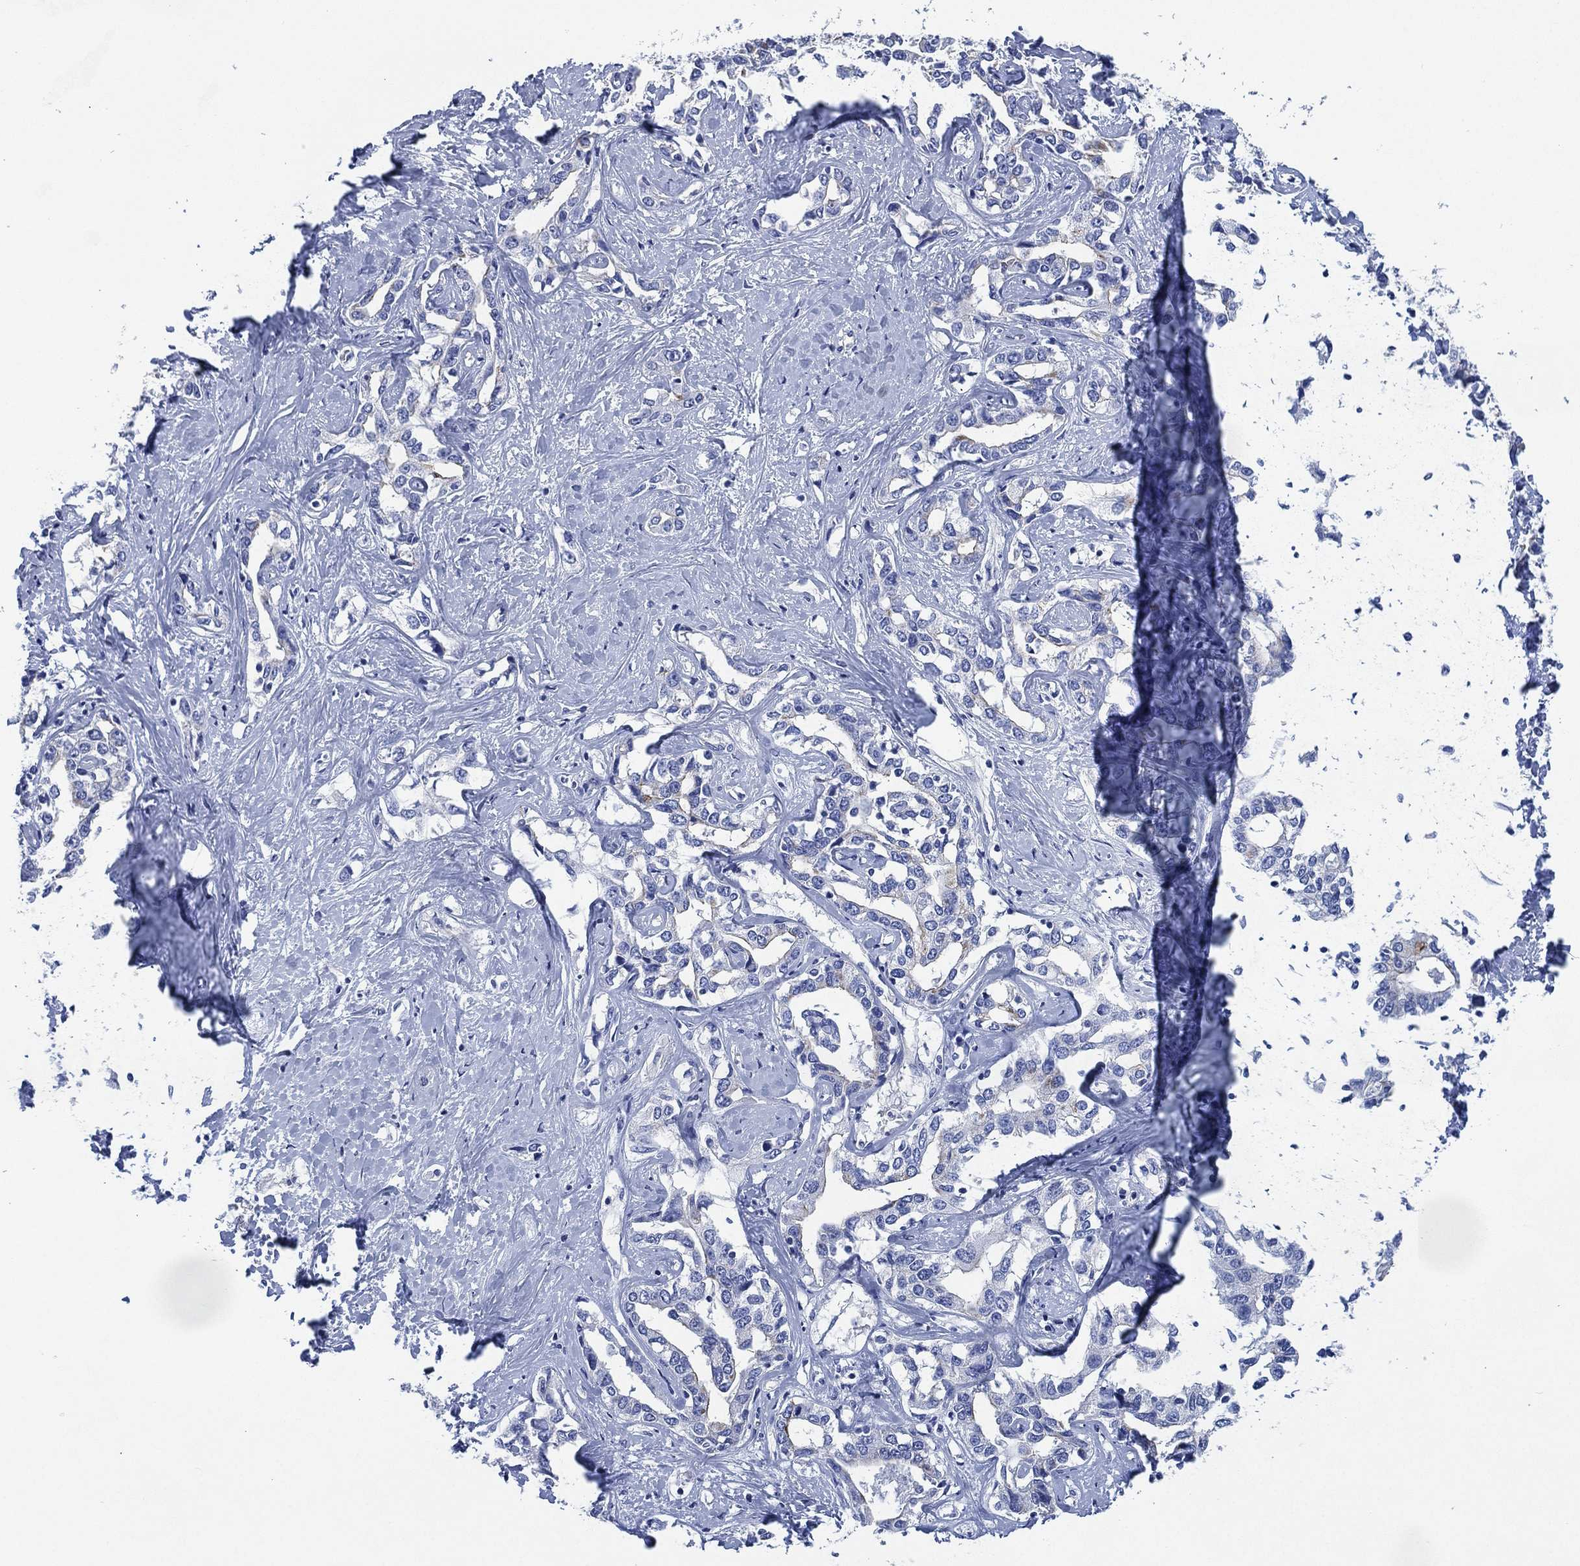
{"staining": {"intensity": "negative", "quantity": "none", "location": "none"}, "tissue": "liver cancer", "cell_type": "Tumor cells", "image_type": "cancer", "snomed": [{"axis": "morphology", "description": "Cholangiocarcinoma"}, {"axis": "topography", "description": "Liver"}], "caption": "A high-resolution image shows IHC staining of liver cholangiocarcinoma, which exhibits no significant positivity in tumor cells.", "gene": "CCDC70", "patient": {"sex": "male", "age": 59}}